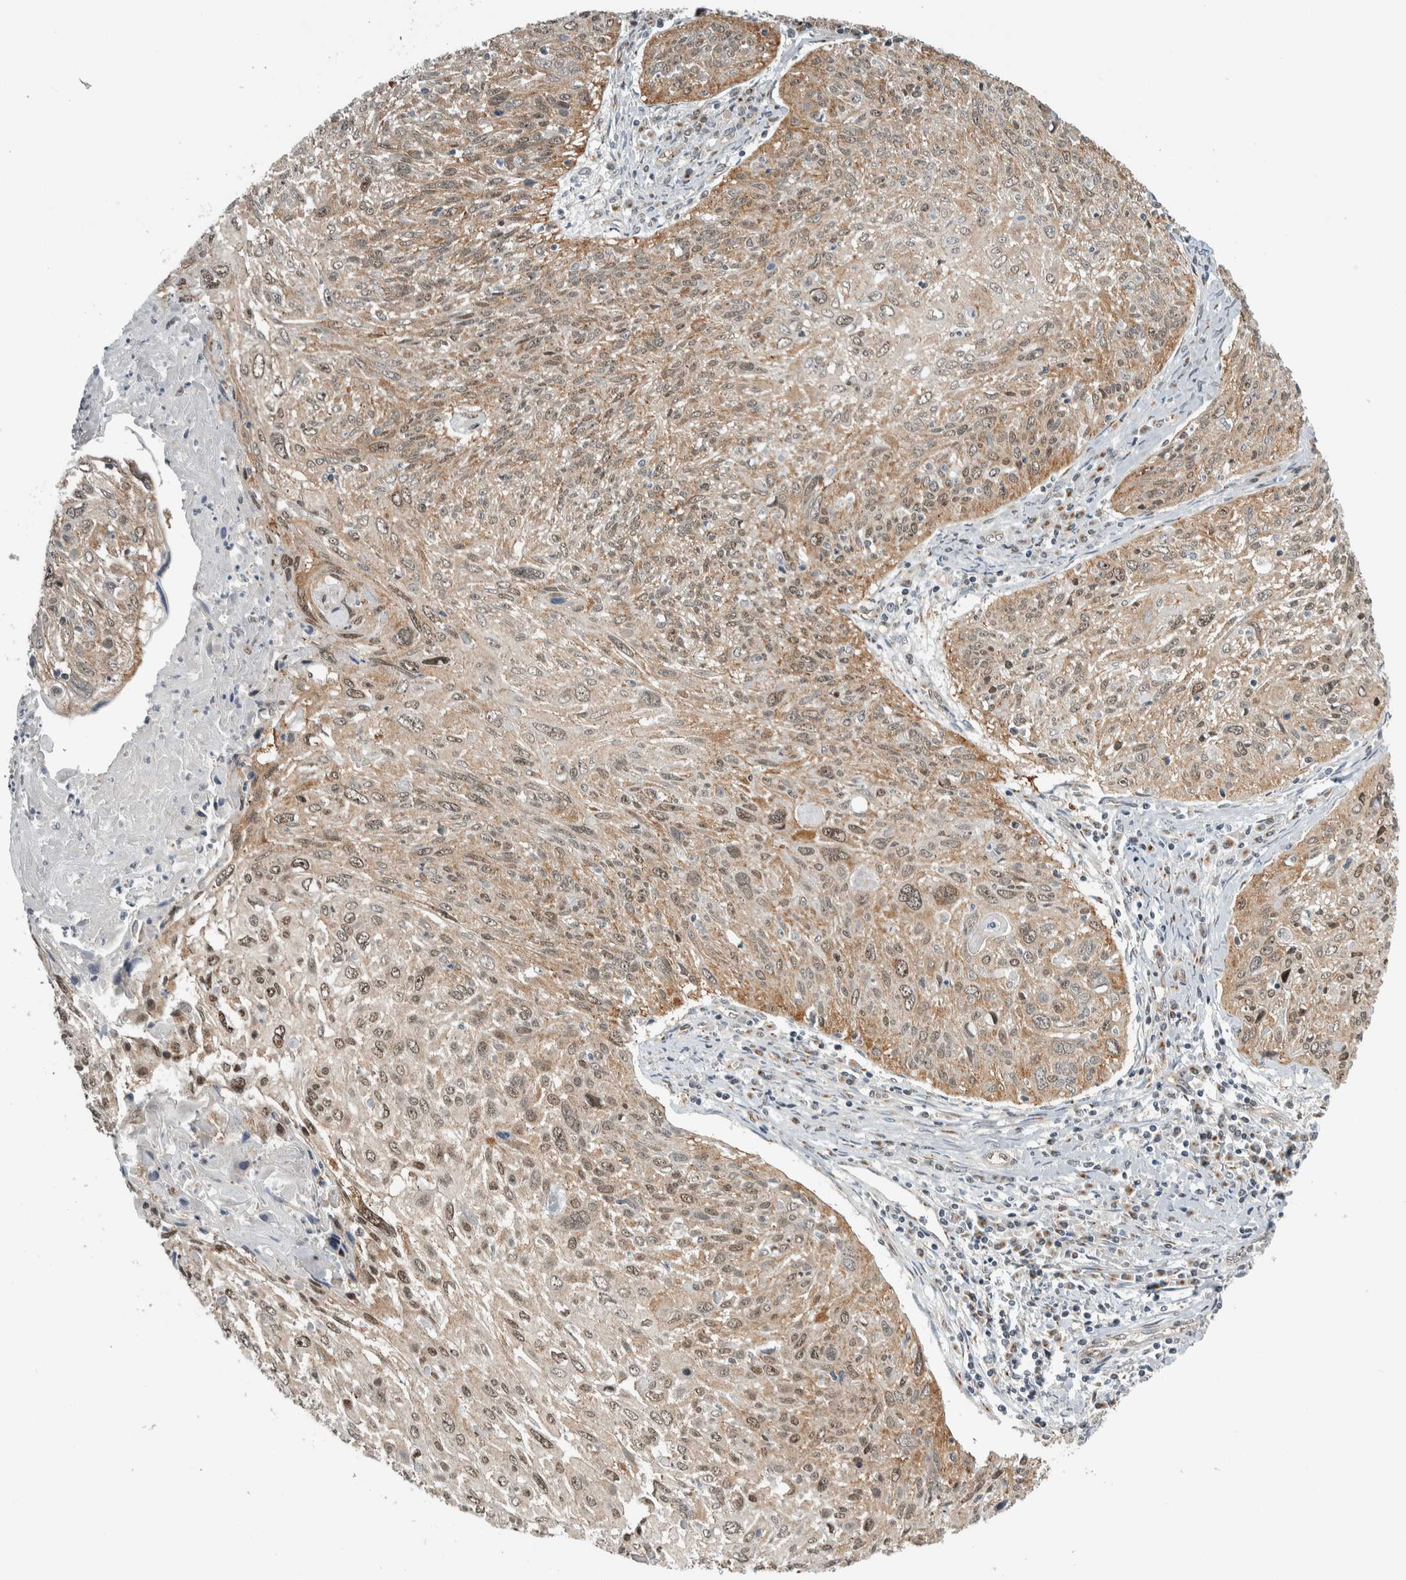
{"staining": {"intensity": "moderate", "quantity": ">75%", "location": "cytoplasmic/membranous,nuclear"}, "tissue": "cervical cancer", "cell_type": "Tumor cells", "image_type": "cancer", "snomed": [{"axis": "morphology", "description": "Squamous cell carcinoma, NOS"}, {"axis": "topography", "description": "Cervix"}], "caption": "Human cervical cancer stained for a protein (brown) exhibits moderate cytoplasmic/membranous and nuclear positive positivity in approximately >75% of tumor cells.", "gene": "ZMYND8", "patient": {"sex": "female", "age": 51}}